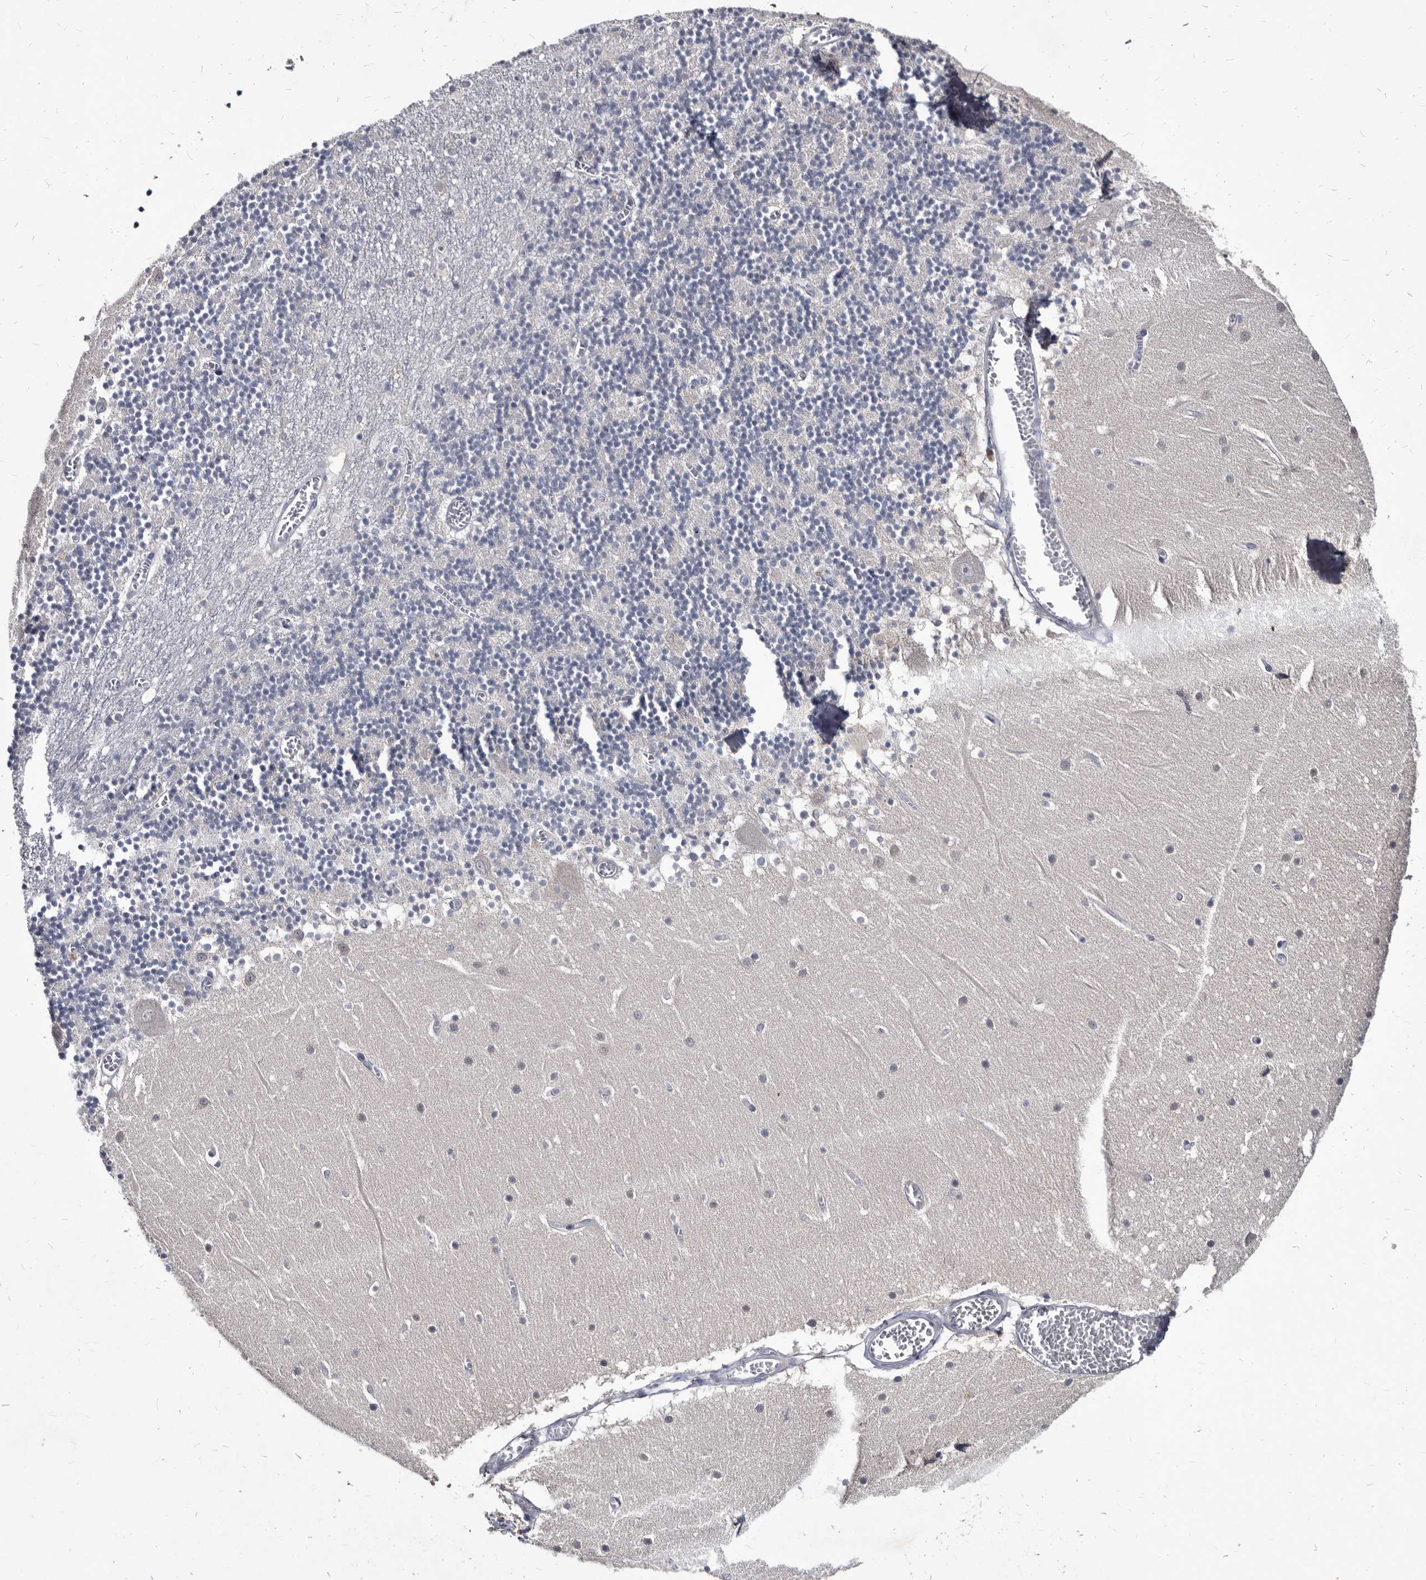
{"staining": {"intensity": "negative", "quantity": "none", "location": "none"}, "tissue": "cerebellum", "cell_type": "Cells in granular layer", "image_type": "normal", "snomed": [{"axis": "morphology", "description": "Normal tissue, NOS"}, {"axis": "topography", "description": "Cerebellum"}], "caption": "High power microscopy photomicrograph of an immunohistochemistry (IHC) histopathology image of unremarkable cerebellum, revealing no significant expression in cells in granular layer.", "gene": "ABCF2", "patient": {"sex": "female", "age": 28}}